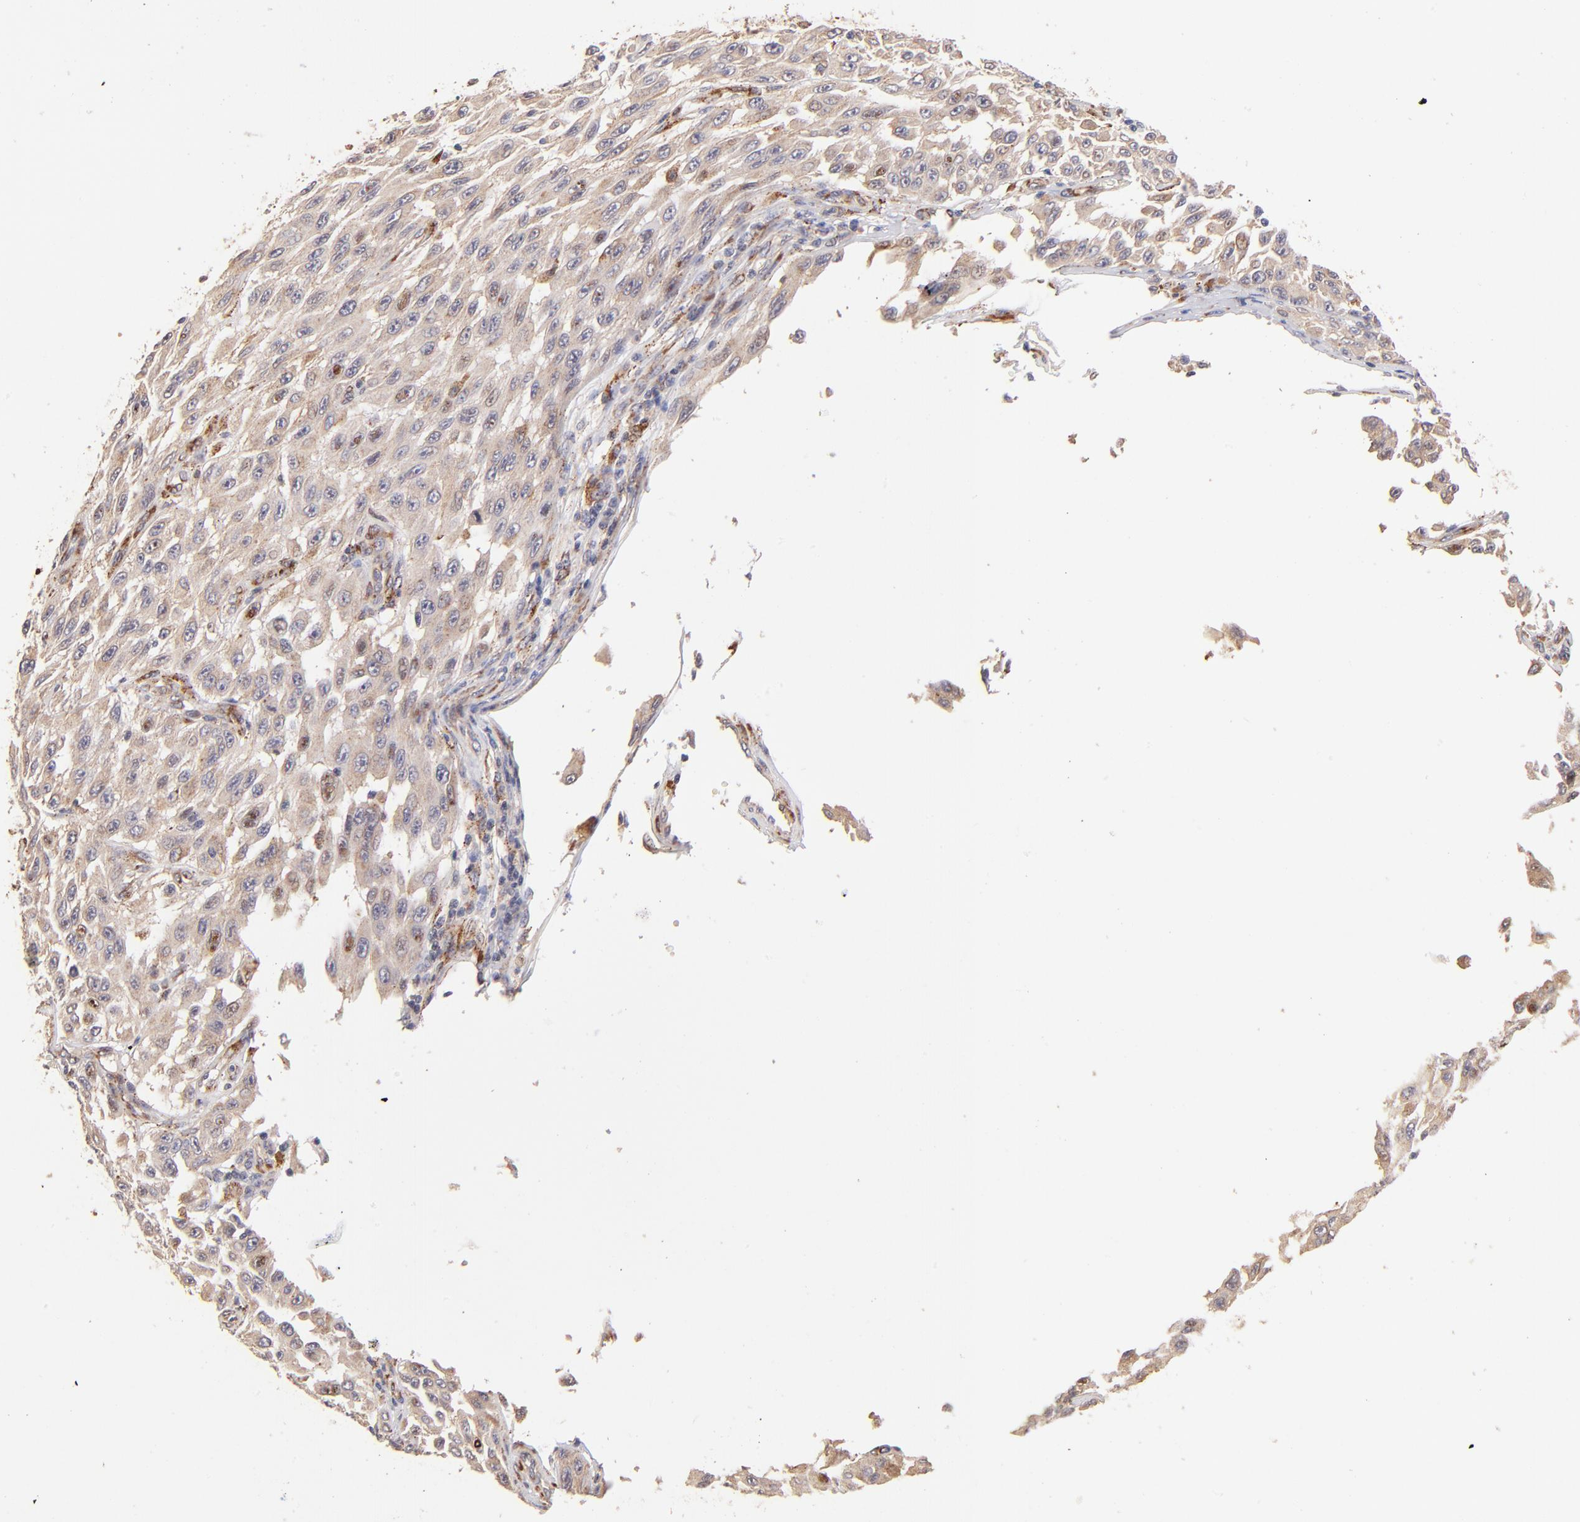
{"staining": {"intensity": "moderate", "quantity": ">75%", "location": "cytoplasmic/membranous"}, "tissue": "melanoma", "cell_type": "Tumor cells", "image_type": "cancer", "snomed": [{"axis": "morphology", "description": "Malignant melanoma, NOS"}, {"axis": "topography", "description": "Skin"}], "caption": "Tumor cells show moderate cytoplasmic/membranous positivity in about >75% of cells in malignant melanoma. Using DAB (brown) and hematoxylin (blue) stains, captured at high magnification using brightfield microscopy.", "gene": "SPARC", "patient": {"sex": "male", "age": 30}}